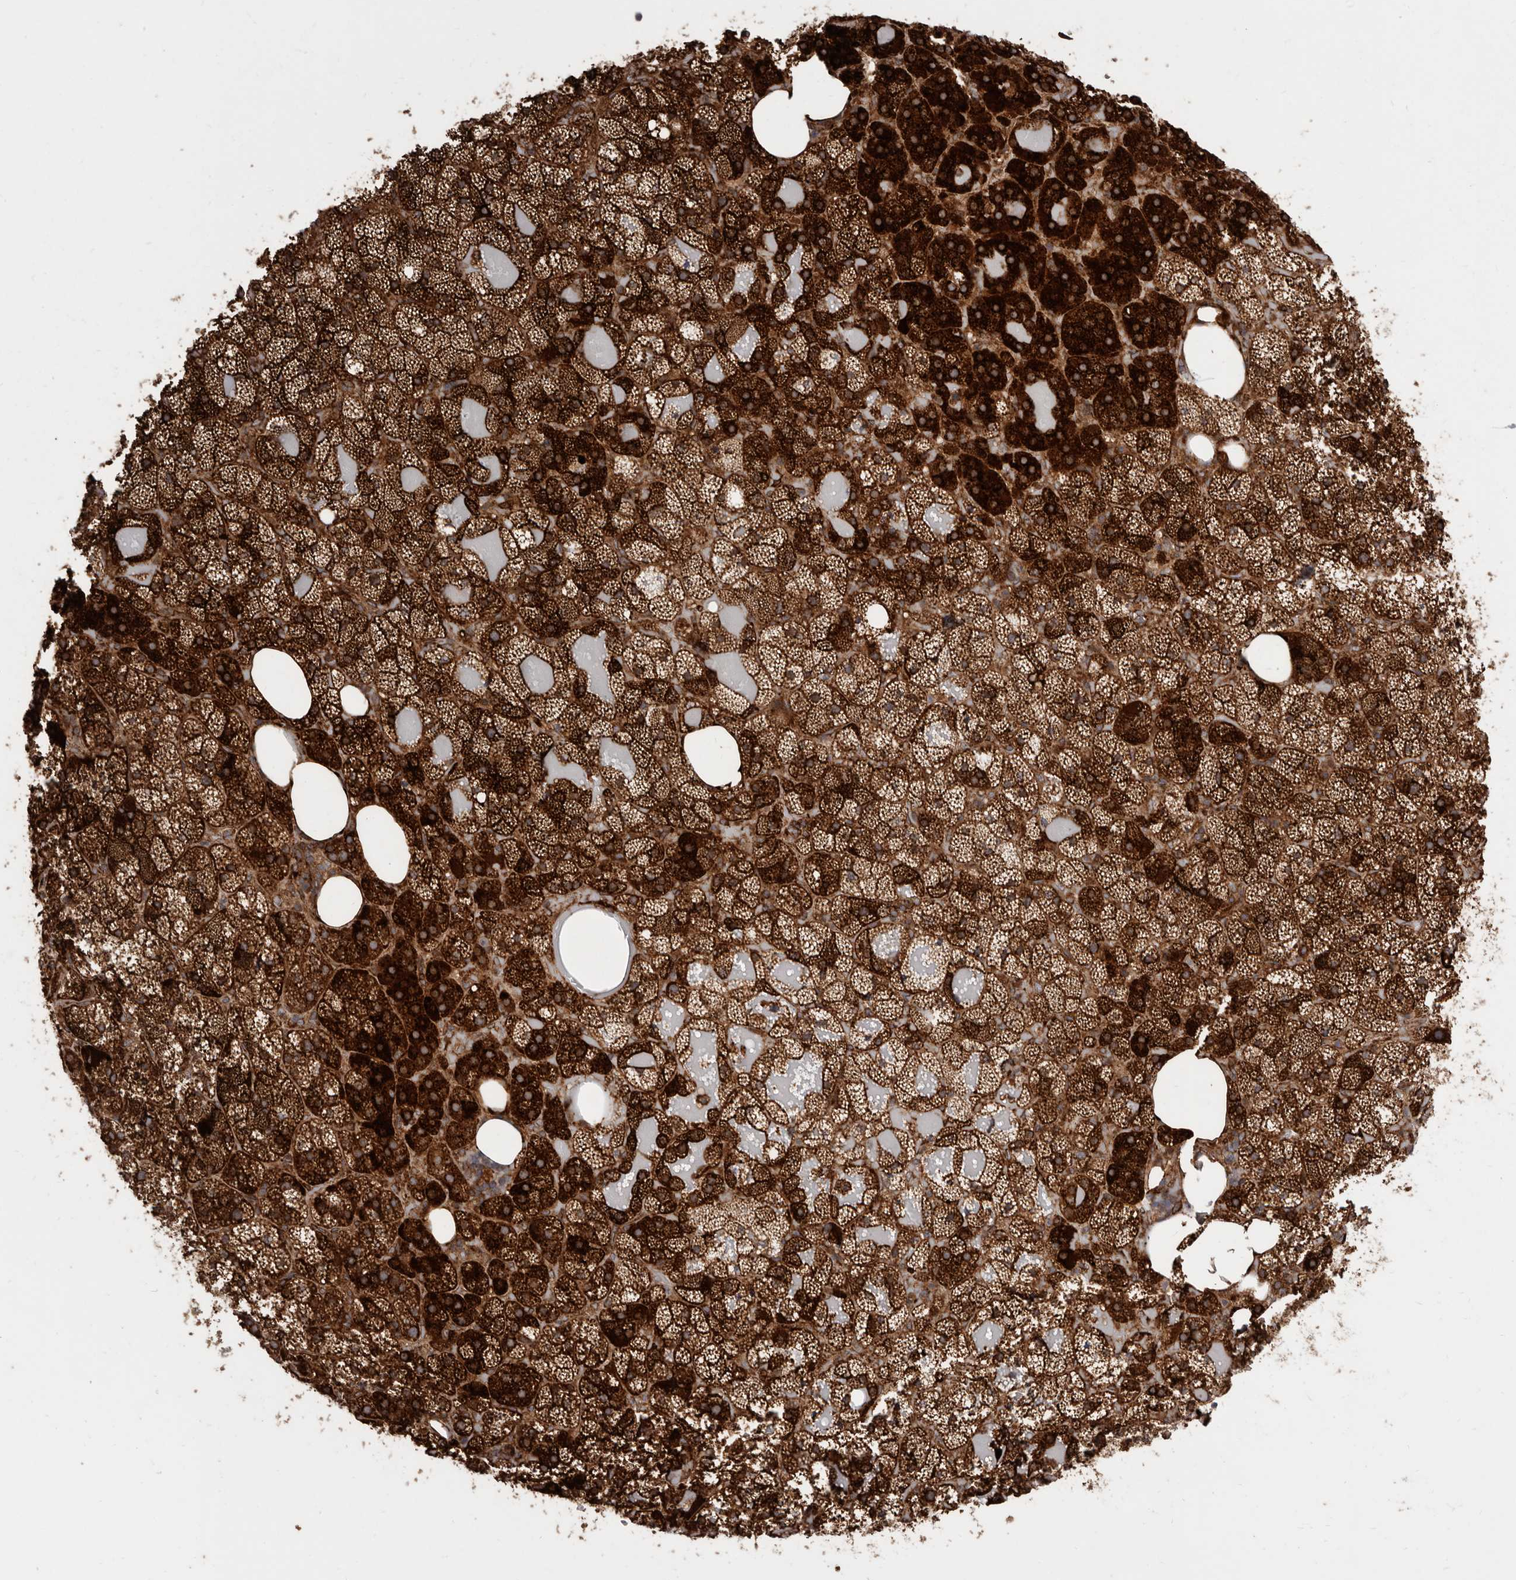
{"staining": {"intensity": "strong", "quantity": ">75%", "location": "cytoplasmic/membranous"}, "tissue": "adrenal gland", "cell_type": "Glandular cells", "image_type": "normal", "snomed": [{"axis": "morphology", "description": "Normal tissue, NOS"}, {"axis": "topography", "description": "Adrenal gland"}], "caption": "Protein expression analysis of unremarkable human adrenal gland reveals strong cytoplasmic/membranous positivity in approximately >75% of glandular cells.", "gene": "FLAD1", "patient": {"sex": "female", "age": 59}}